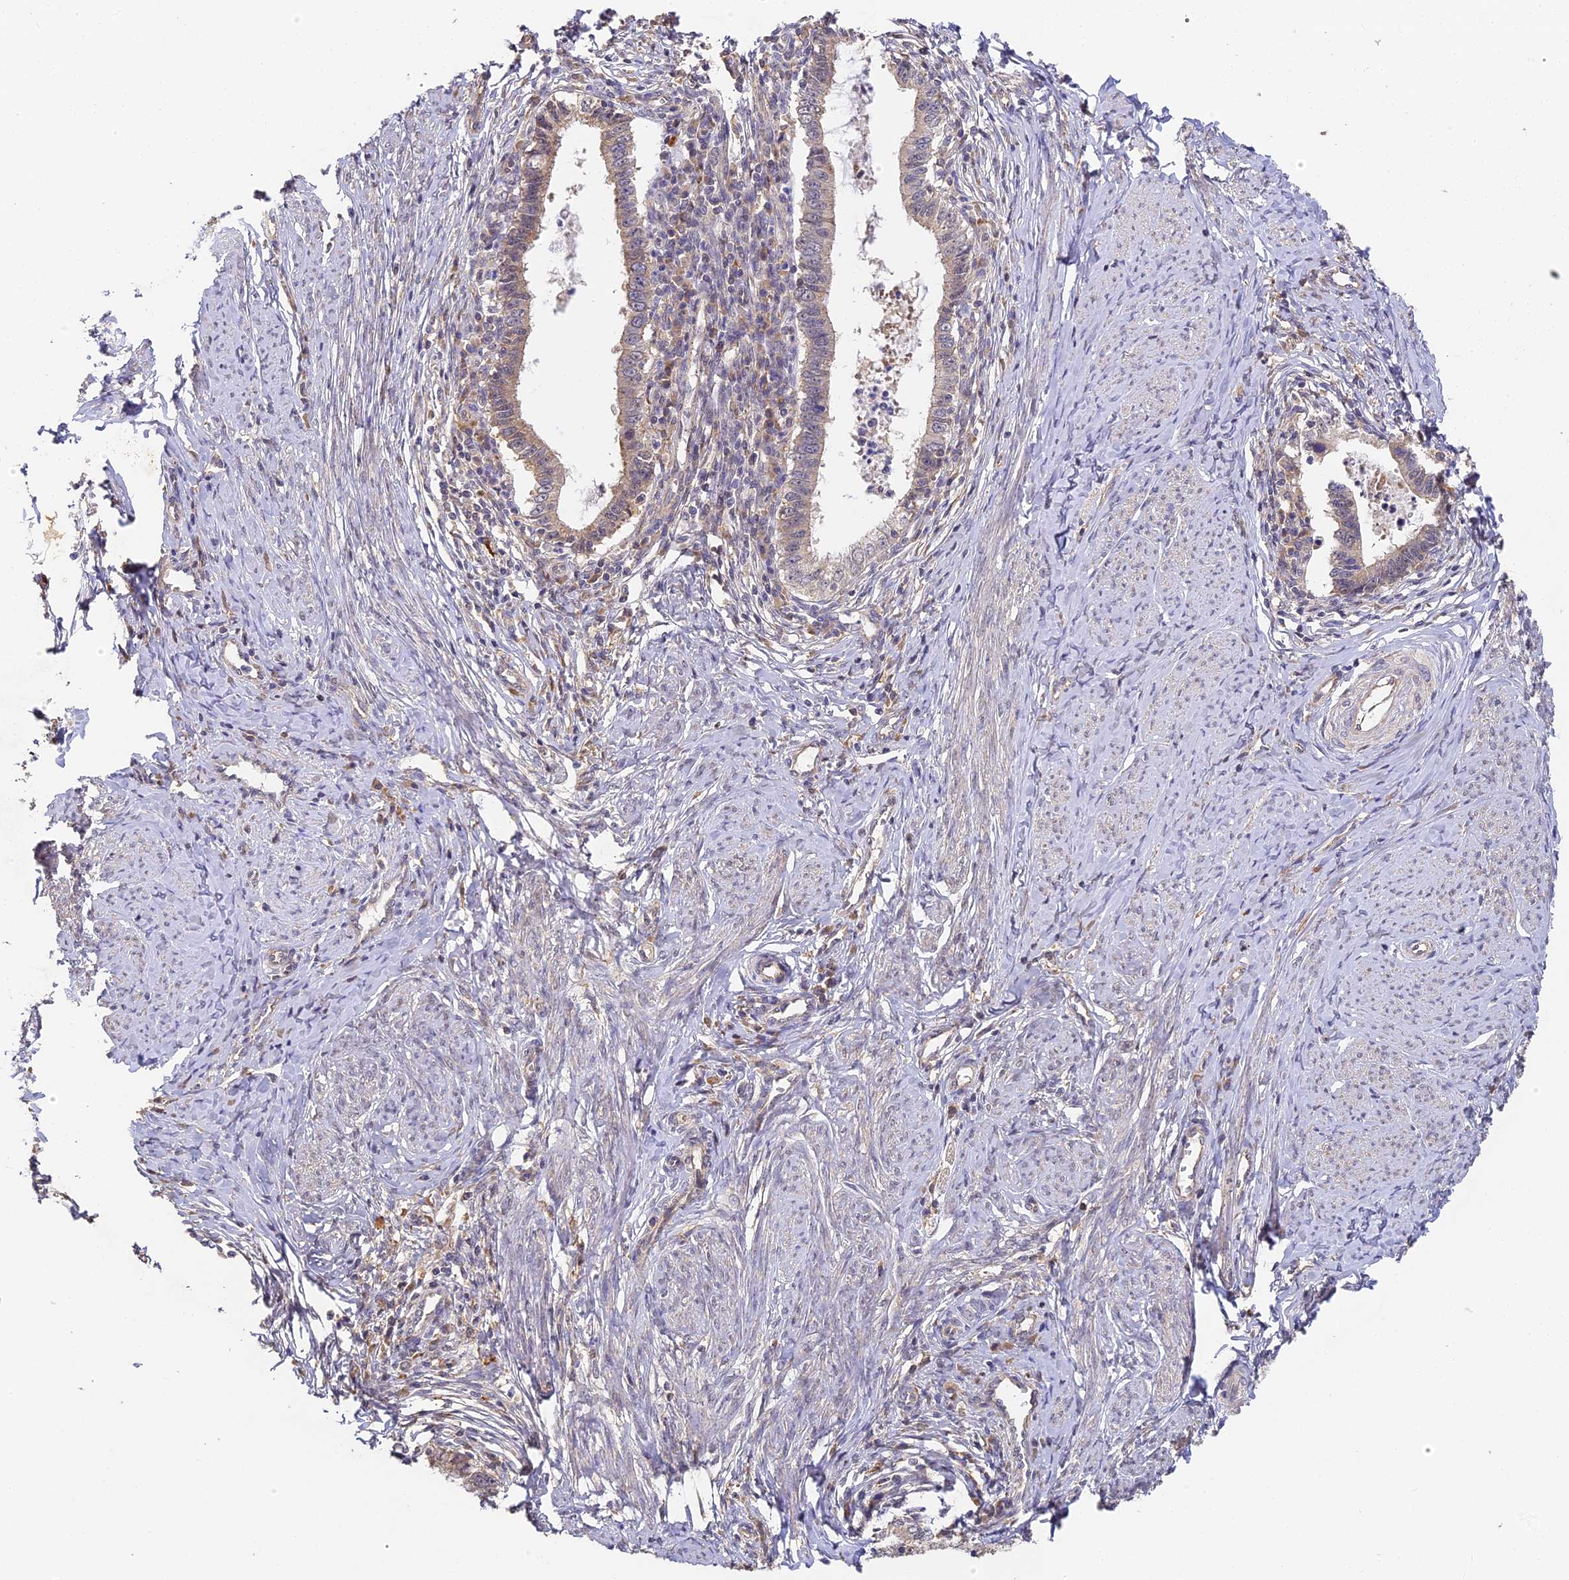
{"staining": {"intensity": "weak", "quantity": "25%-75%", "location": "cytoplasmic/membranous"}, "tissue": "cervical cancer", "cell_type": "Tumor cells", "image_type": "cancer", "snomed": [{"axis": "morphology", "description": "Adenocarcinoma, NOS"}, {"axis": "topography", "description": "Cervix"}], "caption": "A high-resolution micrograph shows IHC staining of adenocarcinoma (cervical), which exhibits weak cytoplasmic/membranous expression in about 25%-75% of tumor cells. (Stains: DAB (3,3'-diaminobenzidine) in brown, nuclei in blue, Microscopy: brightfield microscopy at high magnification).", "gene": "YAE1", "patient": {"sex": "female", "age": 36}}